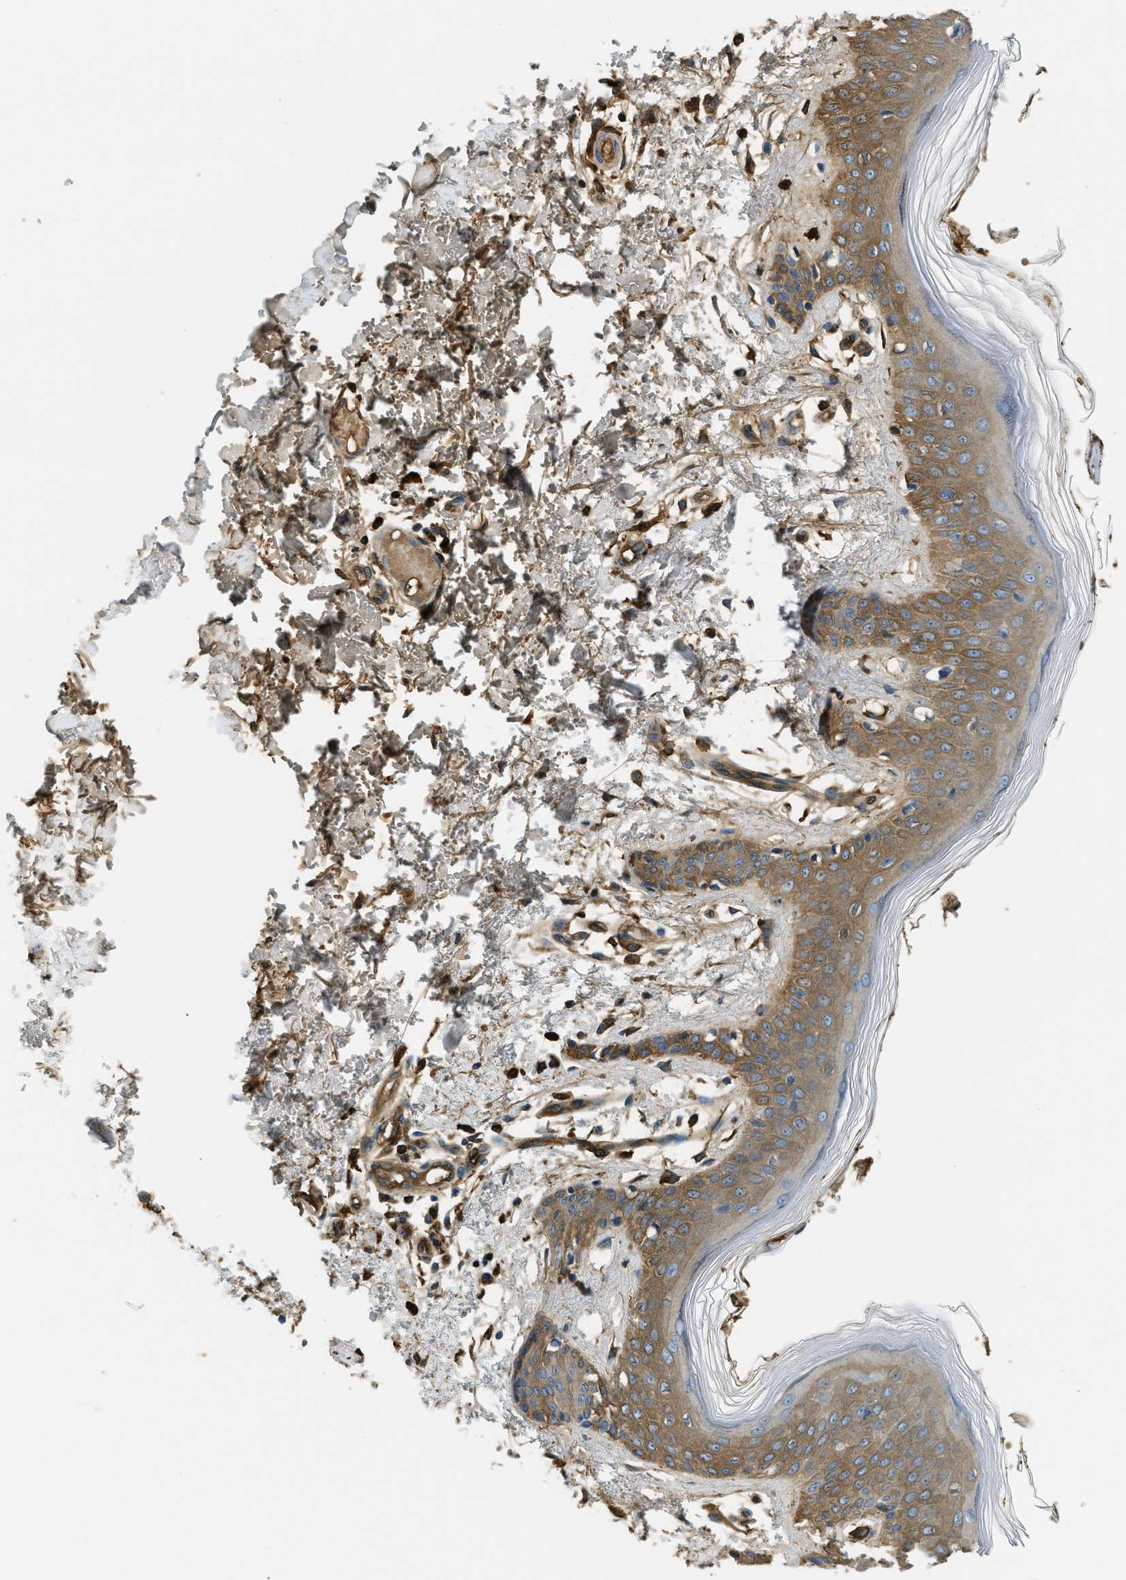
{"staining": {"intensity": "moderate", "quantity": ">75%", "location": "cytoplasmic/membranous"}, "tissue": "skin", "cell_type": "Fibroblasts", "image_type": "normal", "snomed": [{"axis": "morphology", "description": "Normal tissue, NOS"}, {"axis": "topography", "description": "Skin"}], "caption": "Fibroblasts show medium levels of moderate cytoplasmic/membranous staining in approximately >75% of cells in normal human skin. Nuclei are stained in blue.", "gene": "PRTN3", "patient": {"sex": "male", "age": 53}}